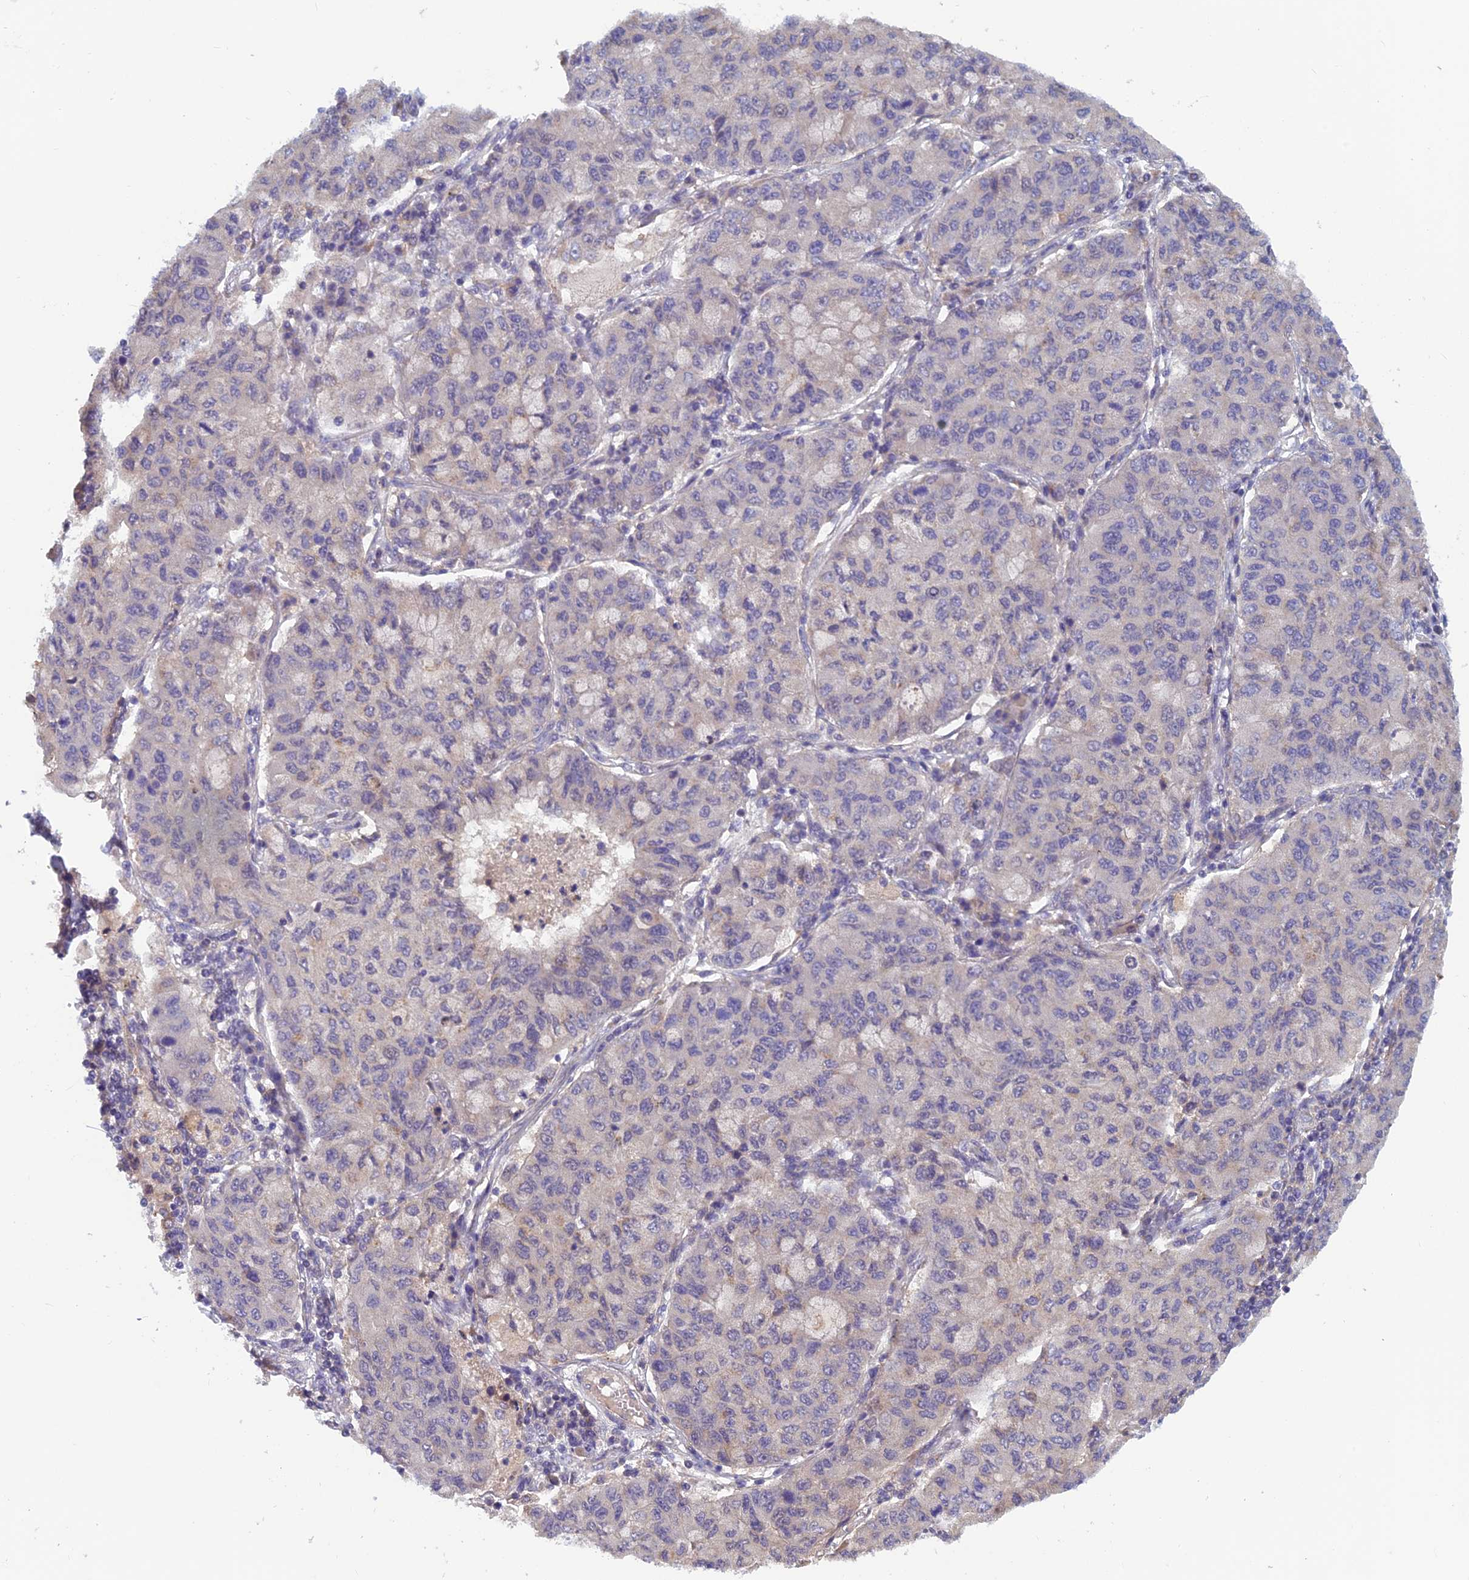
{"staining": {"intensity": "negative", "quantity": "none", "location": "none"}, "tissue": "lung cancer", "cell_type": "Tumor cells", "image_type": "cancer", "snomed": [{"axis": "morphology", "description": "Squamous cell carcinoma, NOS"}, {"axis": "topography", "description": "Lung"}], "caption": "Lung cancer (squamous cell carcinoma) was stained to show a protein in brown. There is no significant staining in tumor cells.", "gene": "HECA", "patient": {"sex": "male", "age": 74}}